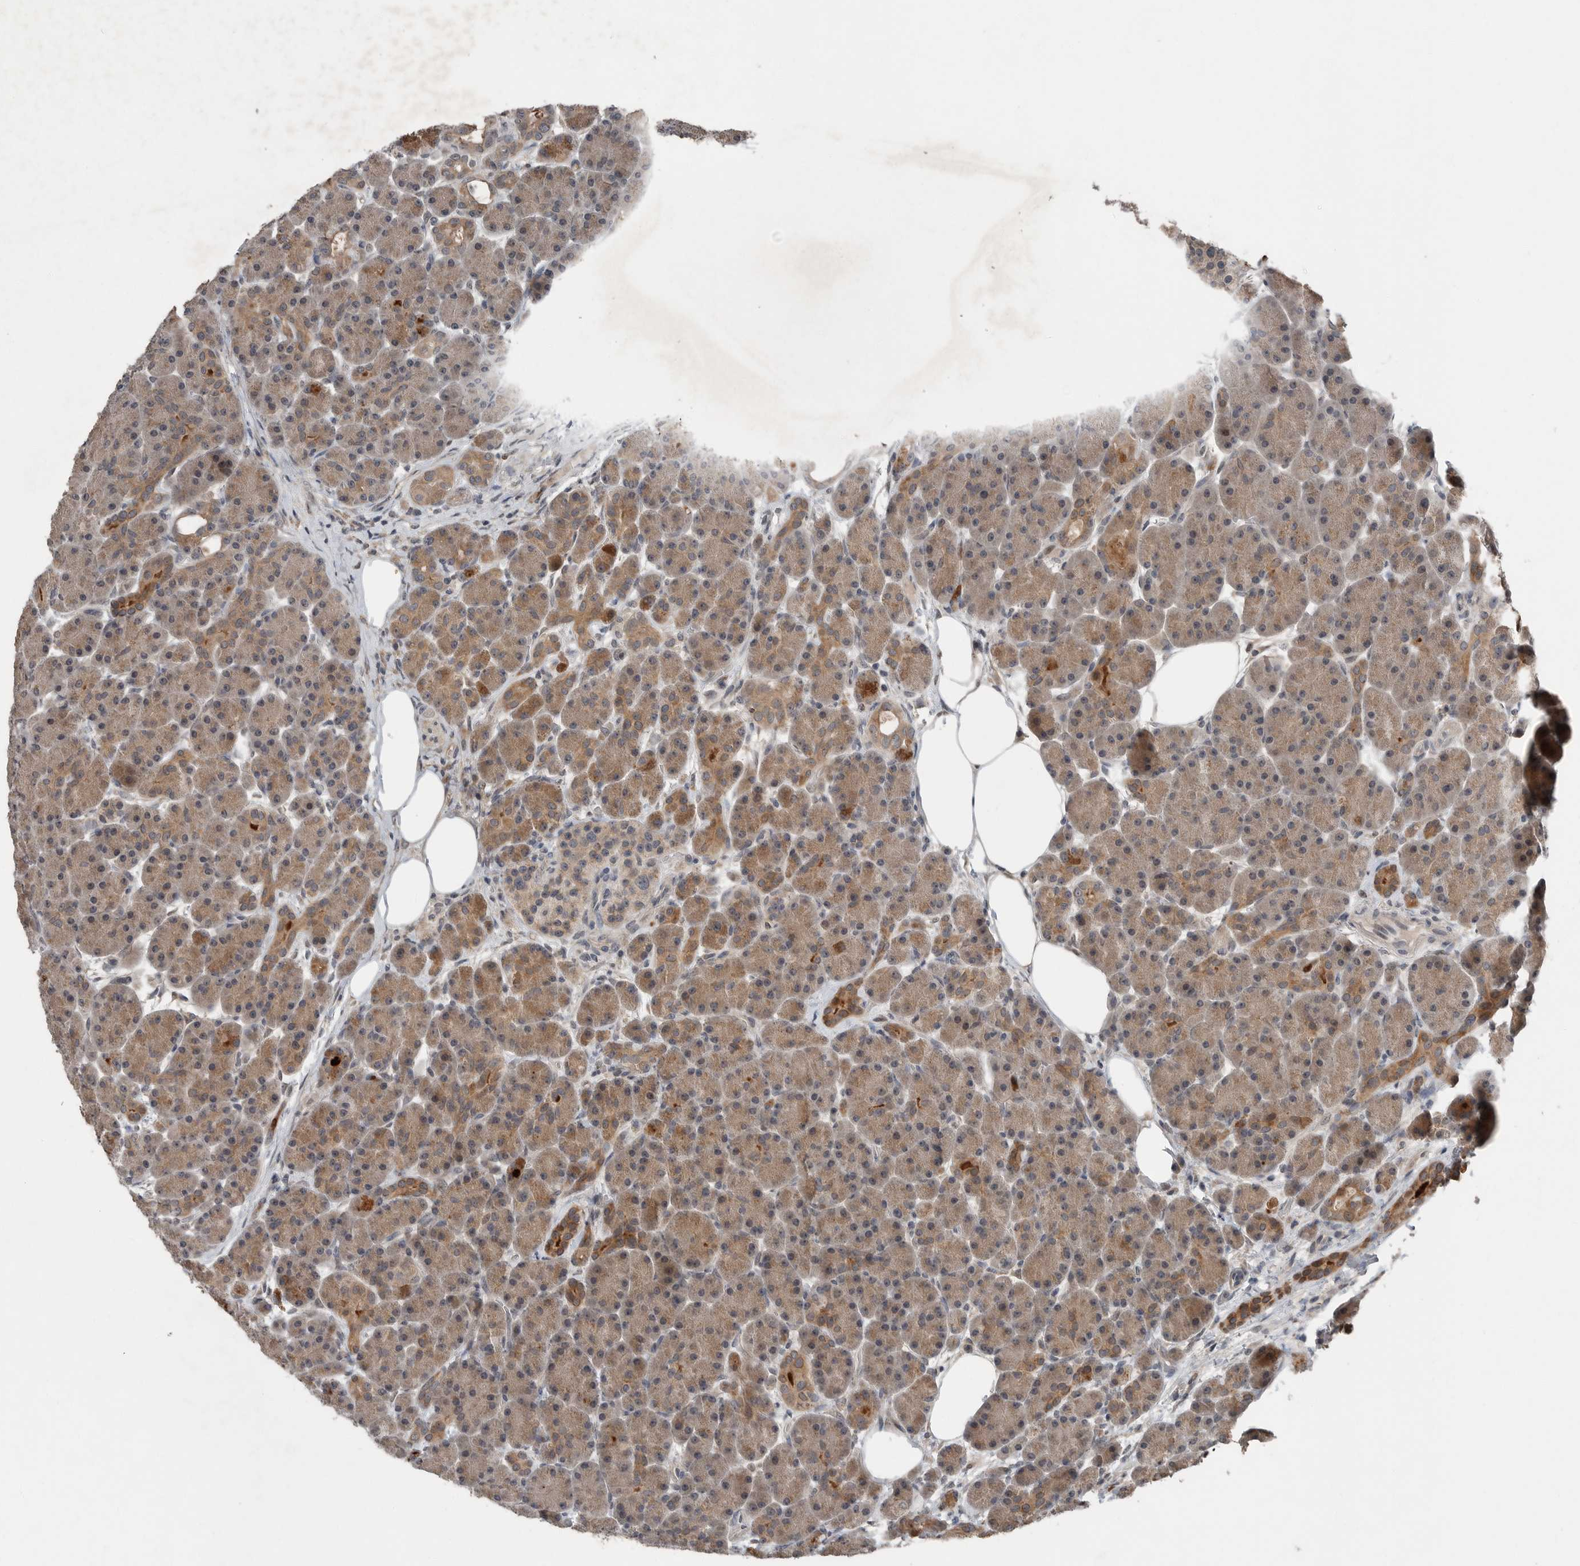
{"staining": {"intensity": "moderate", "quantity": ">75%", "location": "cytoplasmic/membranous"}, "tissue": "pancreas", "cell_type": "Exocrine glandular cells", "image_type": "normal", "snomed": [{"axis": "morphology", "description": "Normal tissue, NOS"}, {"axis": "topography", "description": "Pancreas"}], "caption": "Unremarkable pancreas displays moderate cytoplasmic/membranous expression in about >75% of exocrine glandular cells The protein of interest is stained brown, and the nuclei are stained in blue (DAB IHC with brightfield microscopy, high magnification)..", "gene": "SCP2", "patient": {"sex": "male", "age": 63}}